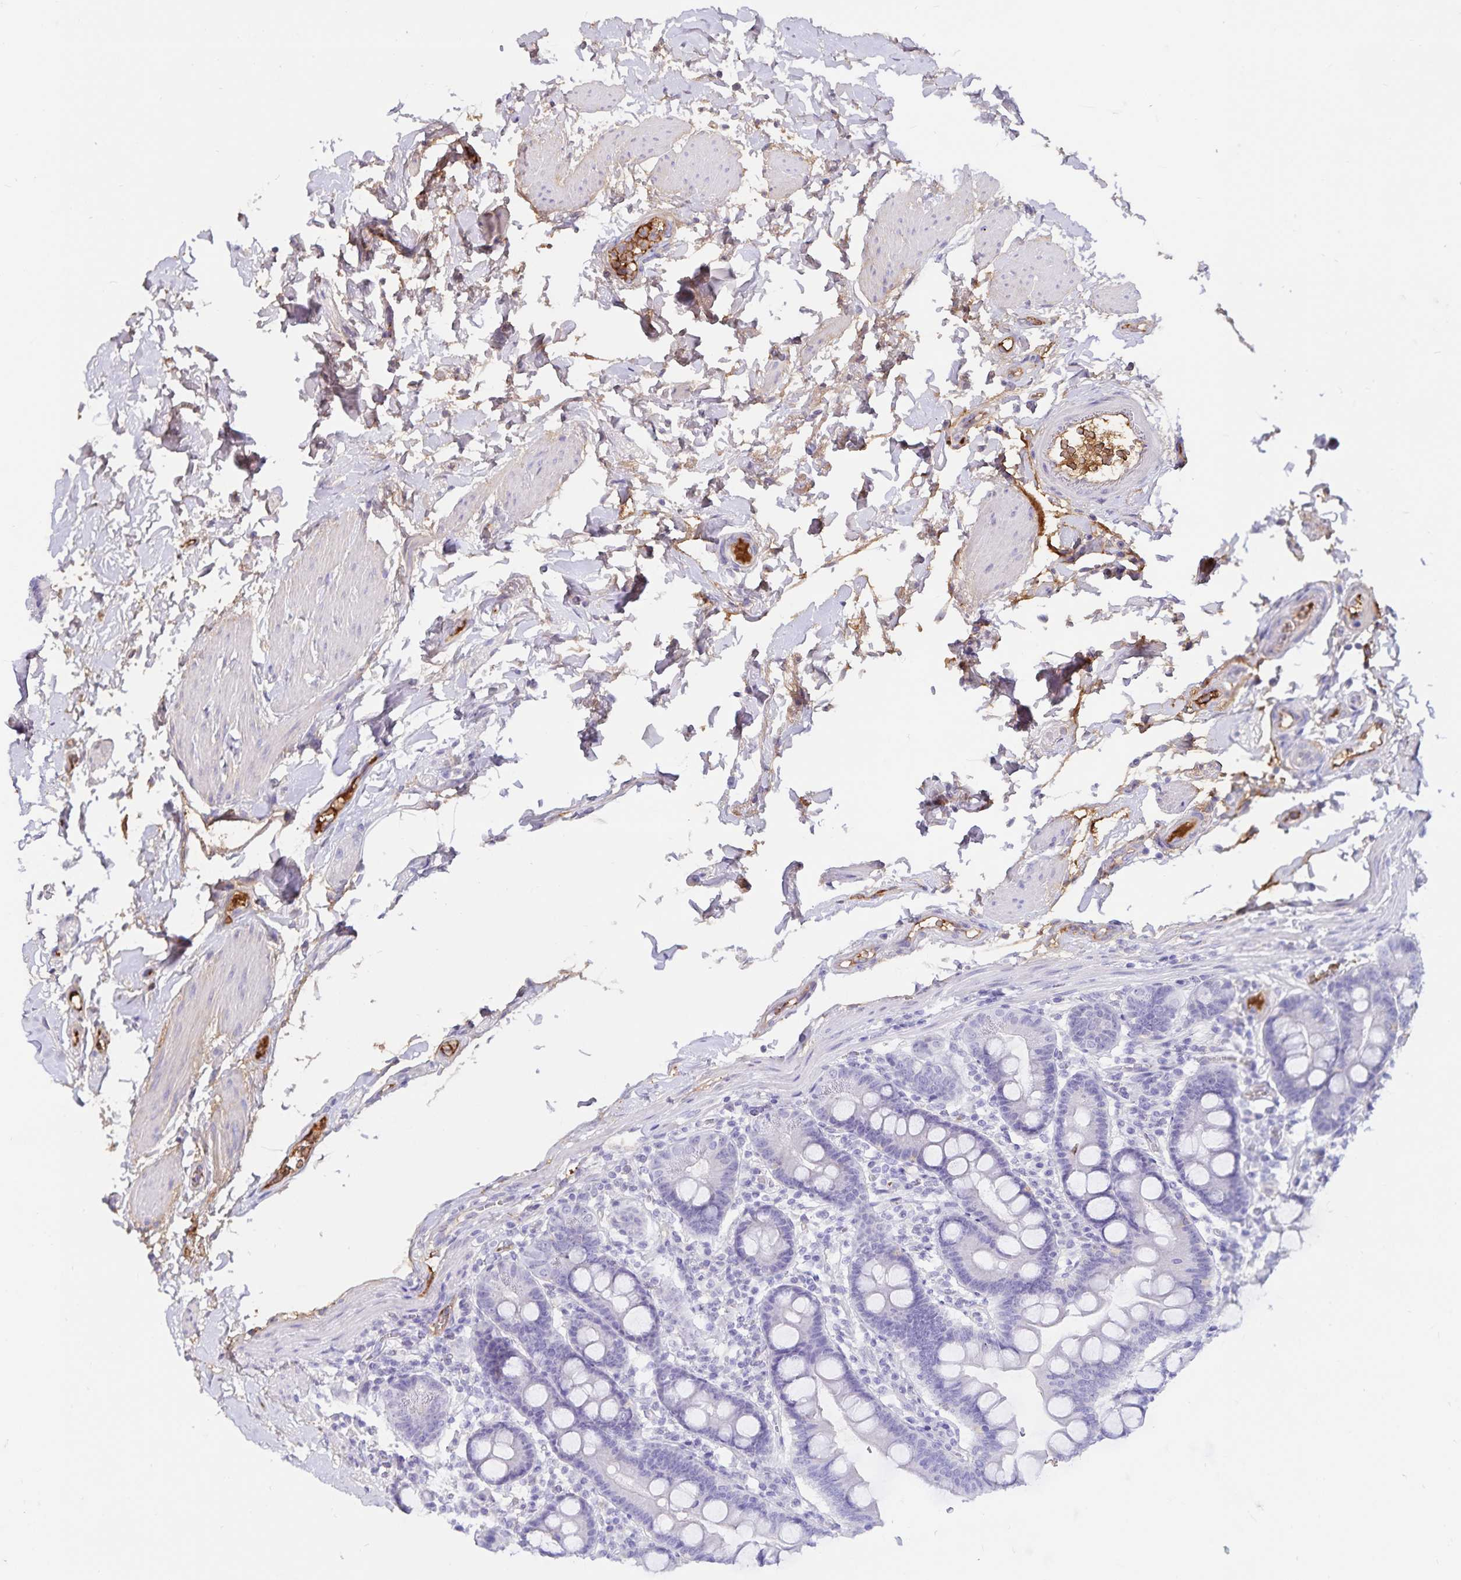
{"staining": {"intensity": "negative", "quantity": "none", "location": "none"}, "tissue": "duodenum", "cell_type": "Glandular cells", "image_type": "normal", "snomed": [{"axis": "morphology", "description": "Normal tissue, NOS"}, {"axis": "topography", "description": "Pancreas"}, {"axis": "topography", "description": "Duodenum"}], "caption": "Immunohistochemistry (IHC) image of normal human duodenum stained for a protein (brown), which displays no expression in glandular cells.", "gene": "FGG", "patient": {"sex": "male", "age": 59}}